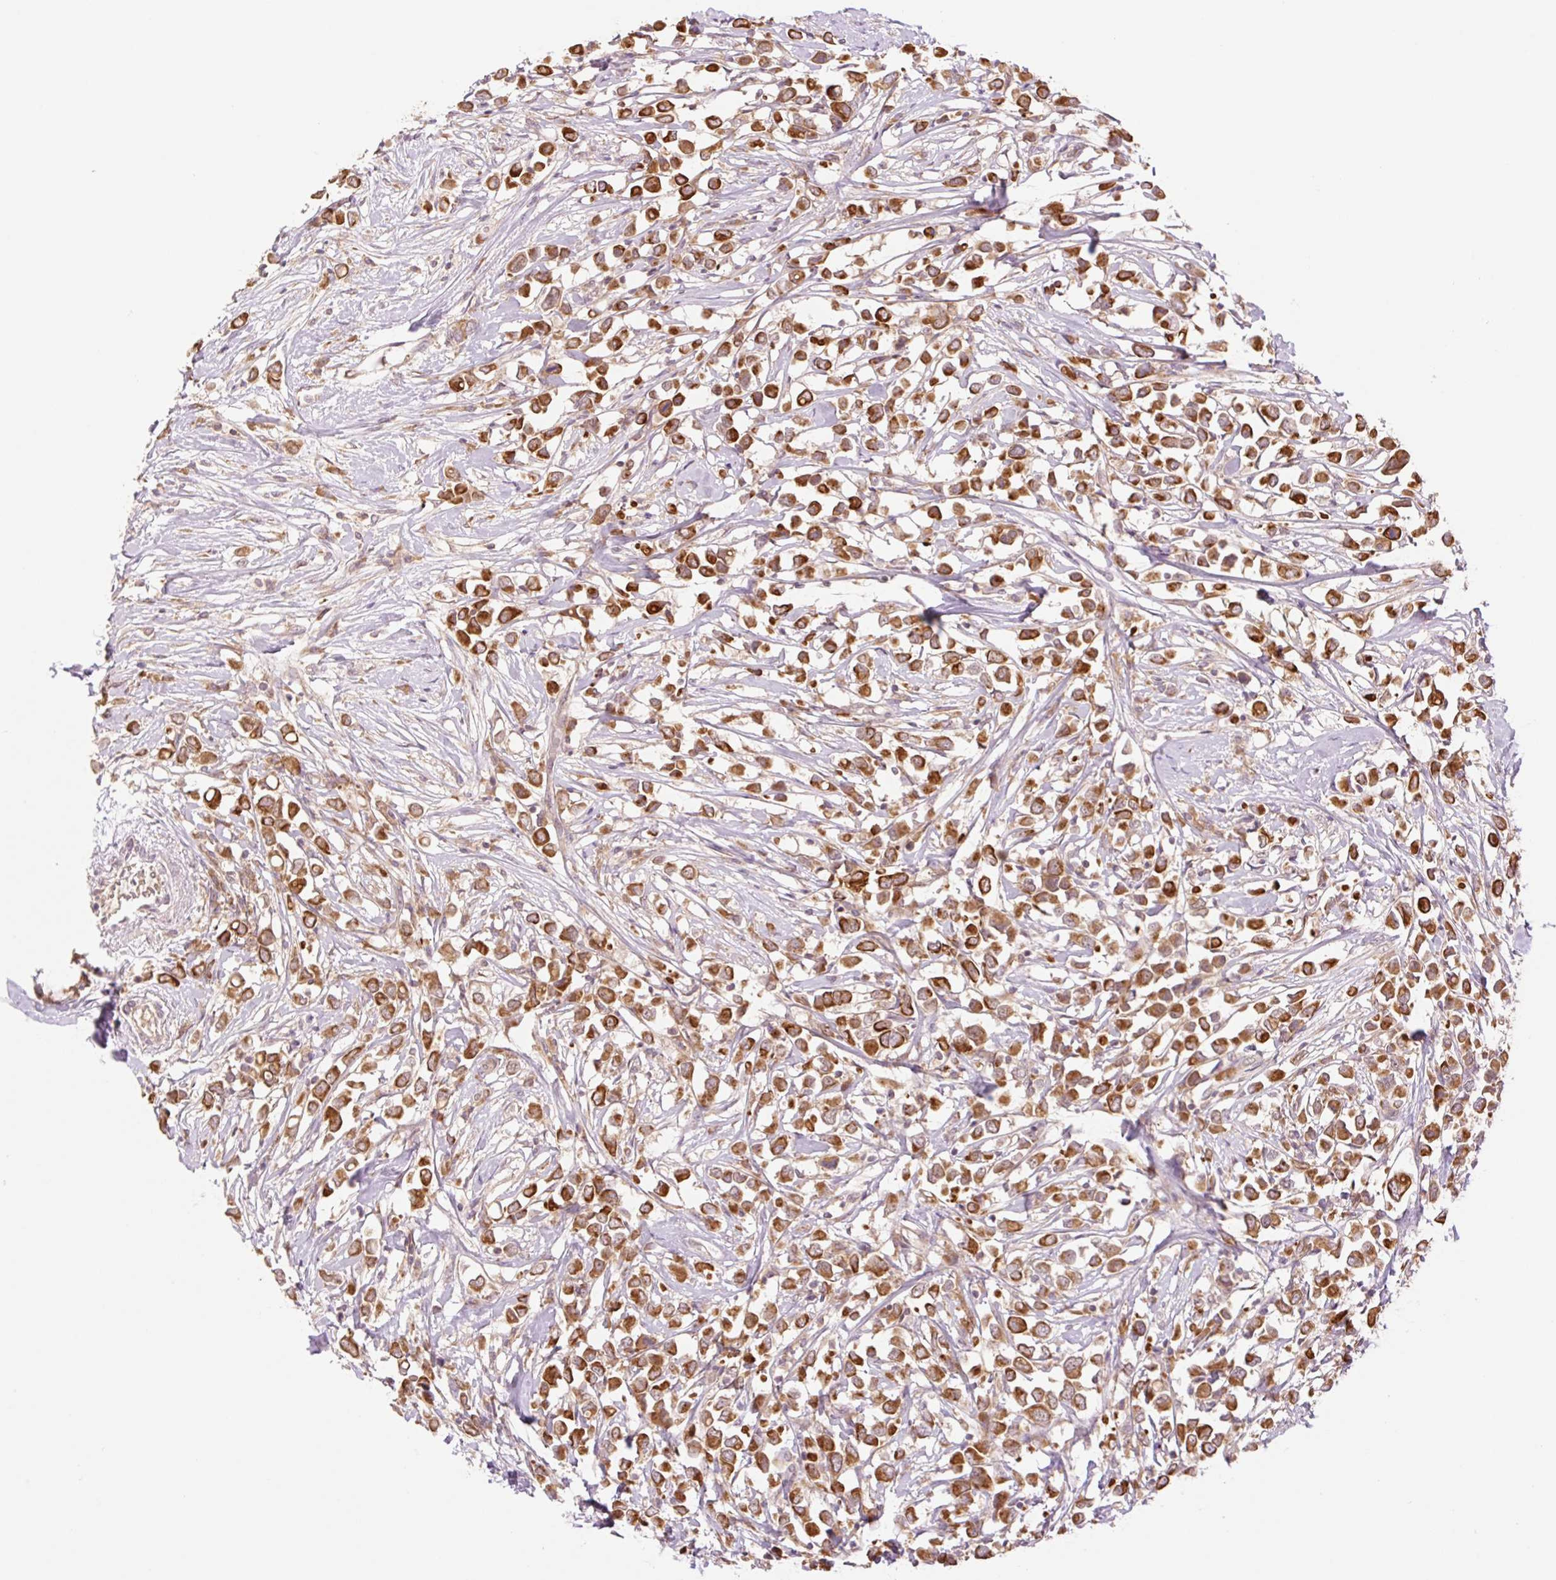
{"staining": {"intensity": "strong", "quantity": ">75%", "location": "cytoplasmic/membranous"}, "tissue": "breast cancer", "cell_type": "Tumor cells", "image_type": "cancer", "snomed": [{"axis": "morphology", "description": "Duct carcinoma"}, {"axis": "topography", "description": "Breast"}], "caption": "Immunohistochemical staining of human breast intraductal carcinoma exhibits strong cytoplasmic/membranous protein expression in approximately >75% of tumor cells.", "gene": "YJU2B", "patient": {"sex": "female", "age": 61}}